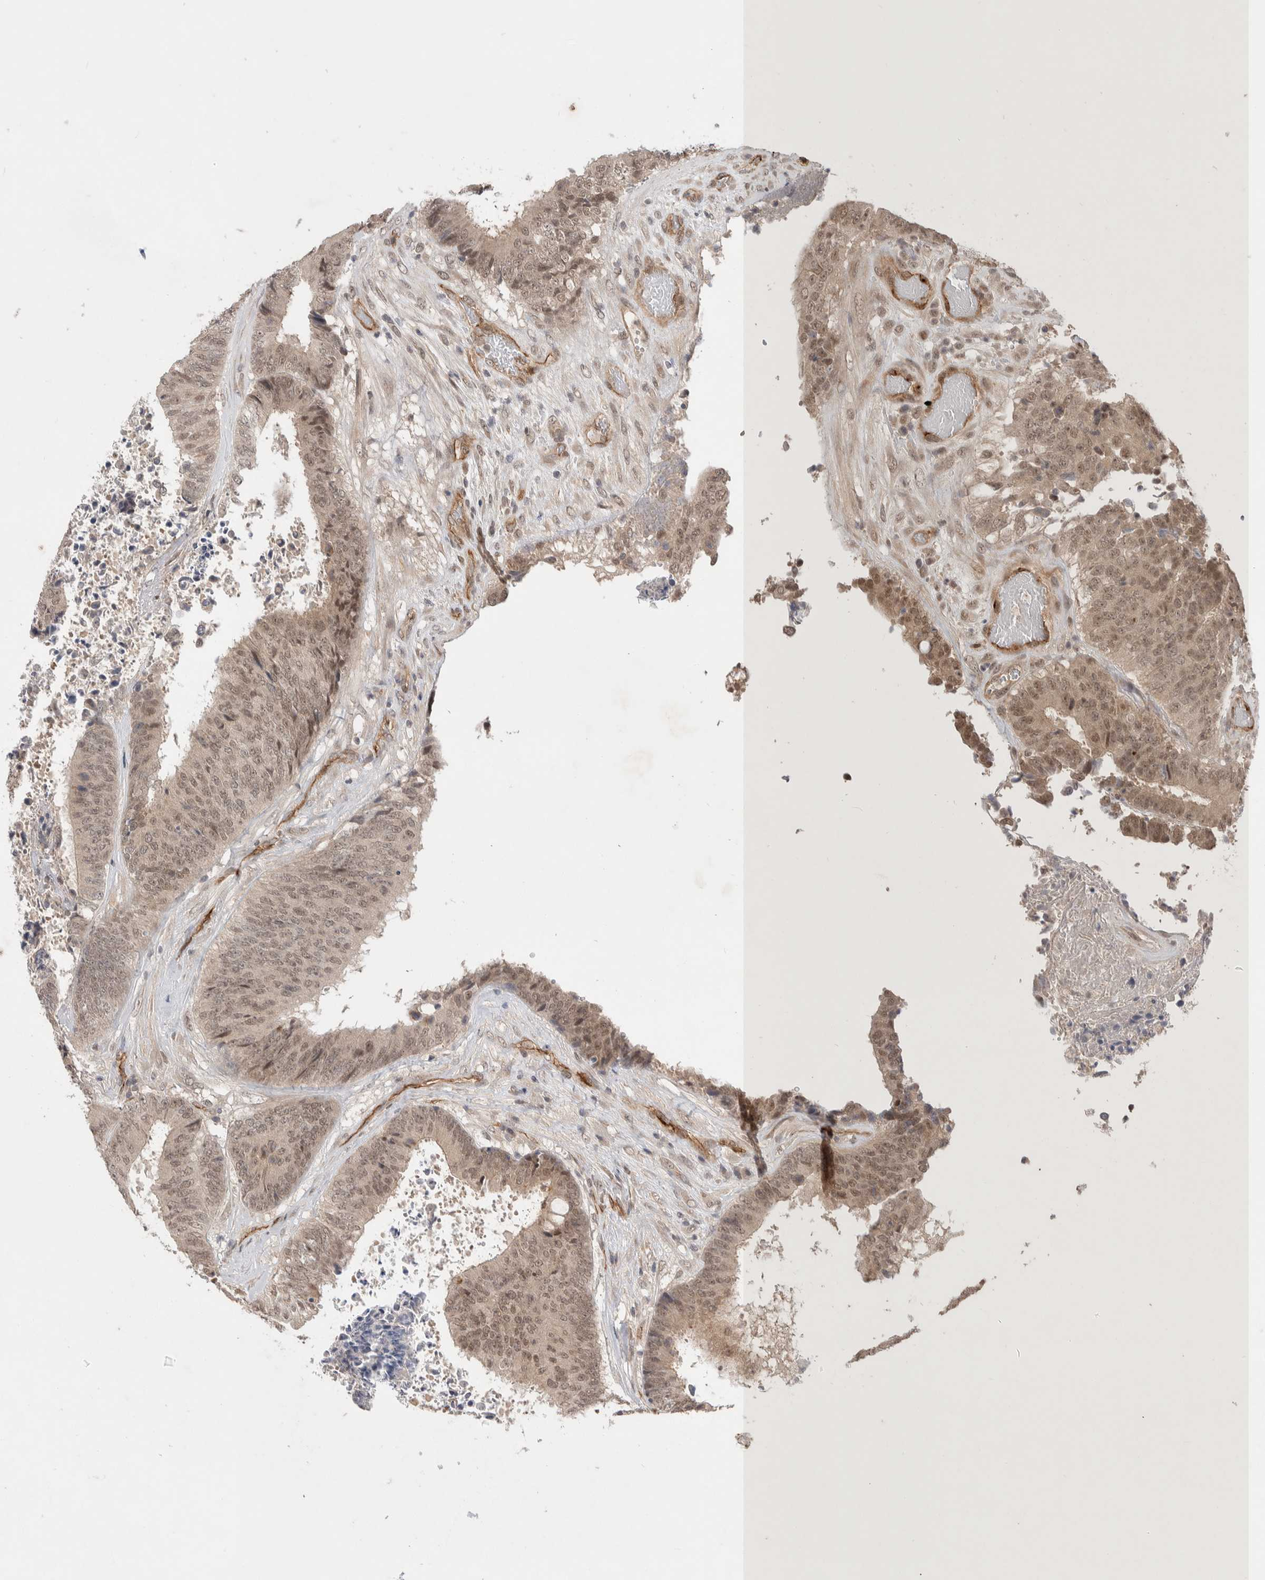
{"staining": {"intensity": "weak", "quantity": ">75%", "location": "cytoplasmic/membranous,nuclear"}, "tissue": "colorectal cancer", "cell_type": "Tumor cells", "image_type": "cancer", "snomed": [{"axis": "morphology", "description": "Adenocarcinoma, NOS"}, {"axis": "topography", "description": "Rectum"}], "caption": "Approximately >75% of tumor cells in human adenocarcinoma (colorectal) demonstrate weak cytoplasmic/membranous and nuclear protein positivity as visualized by brown immunohistochemical staining.", "gene": "ZNF704", "patient": {"sex": "male", "age": 72}}